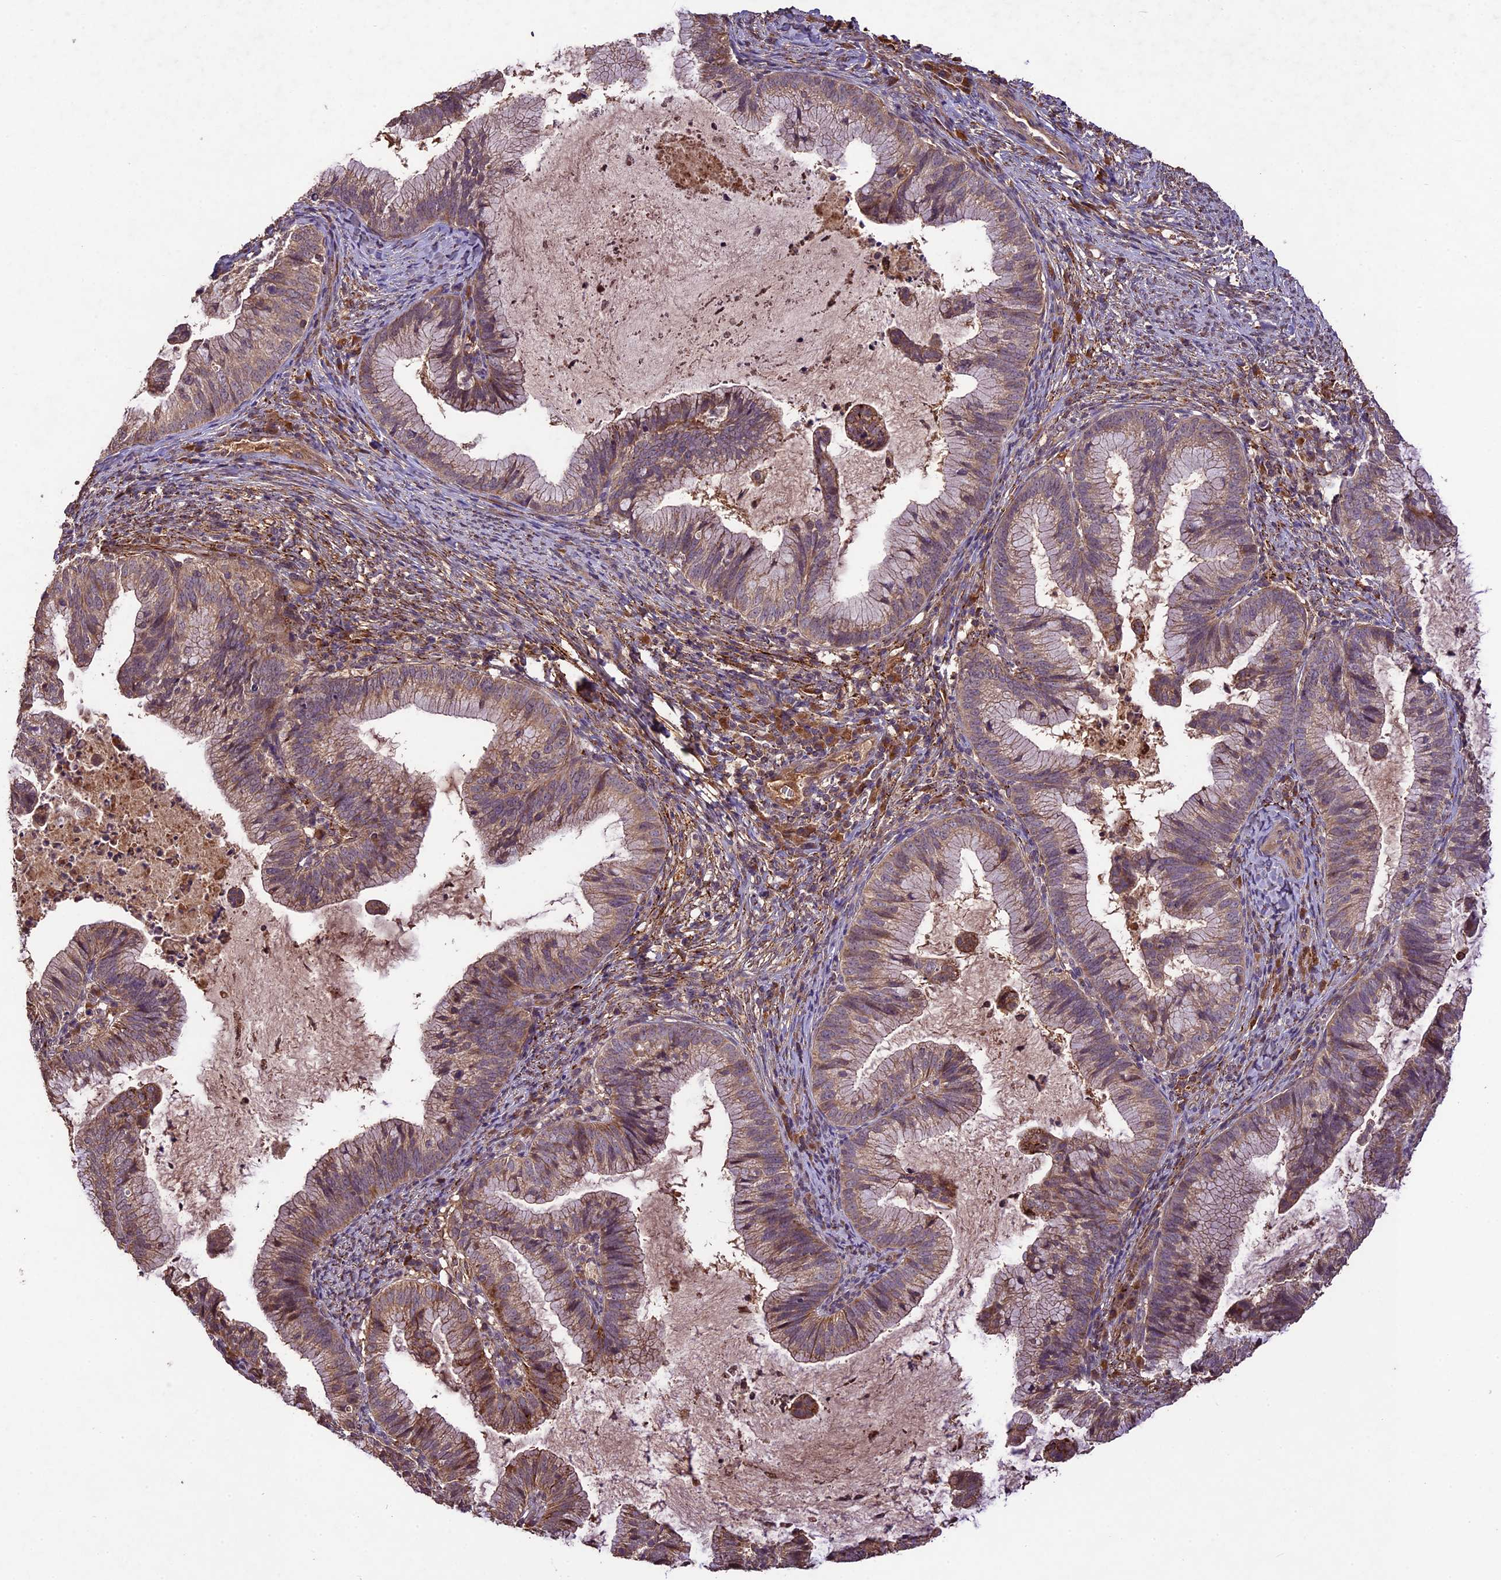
{"staining": {"intensity": "moderate", "quantity": "25%-75%", "location": "cytoplasmic/membranous"}, "tissue": "cervical cancer", "cell_type": "Tumor cells", "image_type": "cancer", "snomed": [{"axis": "morphology", "description": "Adenocarcinoma, NOS"}, {"axis": "topography", "description": "Cervix"}], "caption": "The photomicrograph exhibits a brown stain indicating the presence of a protein in the cytoplasmic/membranous of tumor cells in cervical cancer. The protein of interest is stained brown, and the nuclei are stained in blue (DAB IHC with brightfield microscopy, high magnification).", "gene": "CRLF1", "patient": {"sex": "female", "age": 36}}